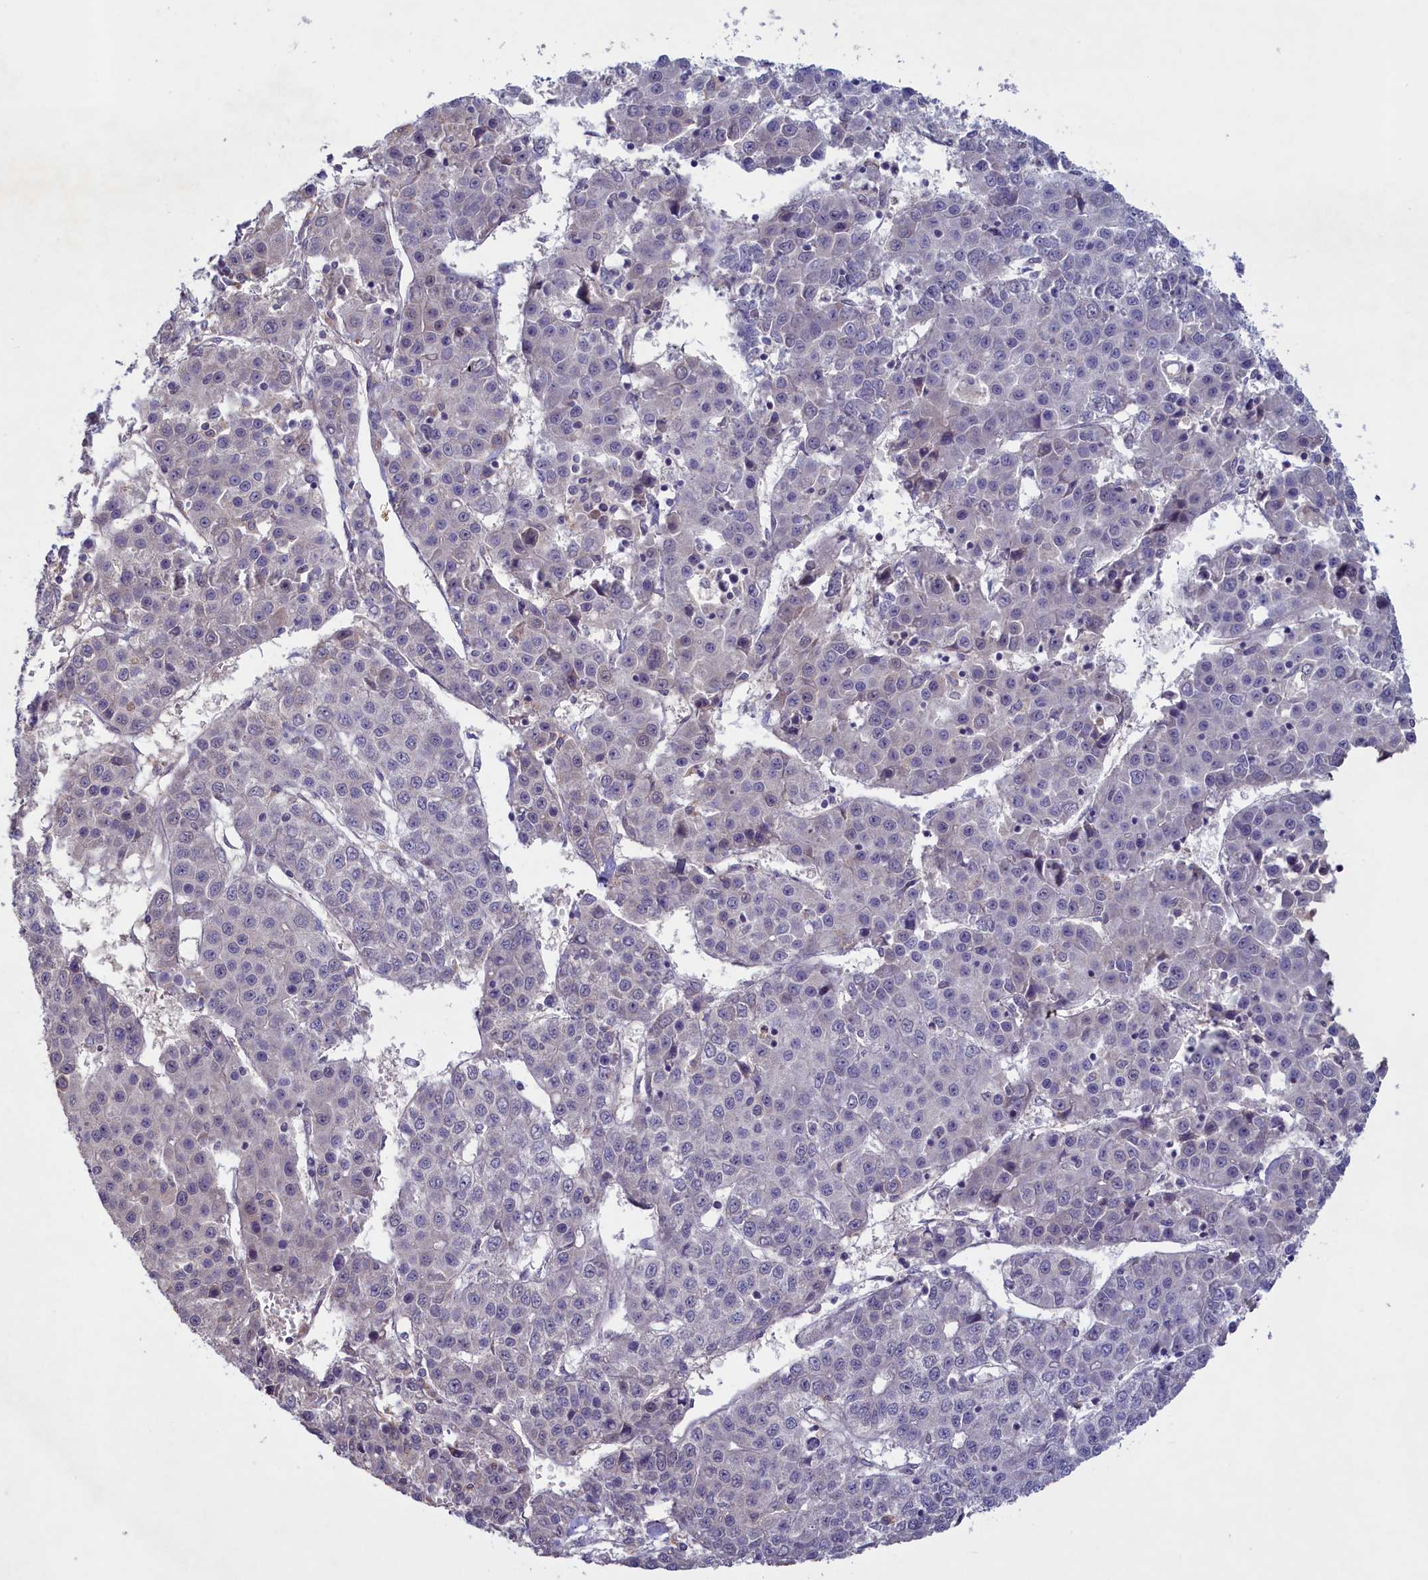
{"staining": {"intensity": "negative", "quantity": "none", "location": "none"}, "tissue": "liver cancer", "cell_type": "Tumor cells", "image_type": "cancer", "snomed": [{"axis": "morphology", "description": "Carcinoma, Hepatocellular, NOS"}, {"axis": "topography", "description": "Liver"}], "caption": "High magnification brightfield microscopy of hepatocellular carcinoma (liver) stained with DAB (brown) and counterstained with hematoxylin (blue): tumor cells show no significant staining.", "gene": "ATF7IP2", "patient": {"sex": "female", "age": 53}}